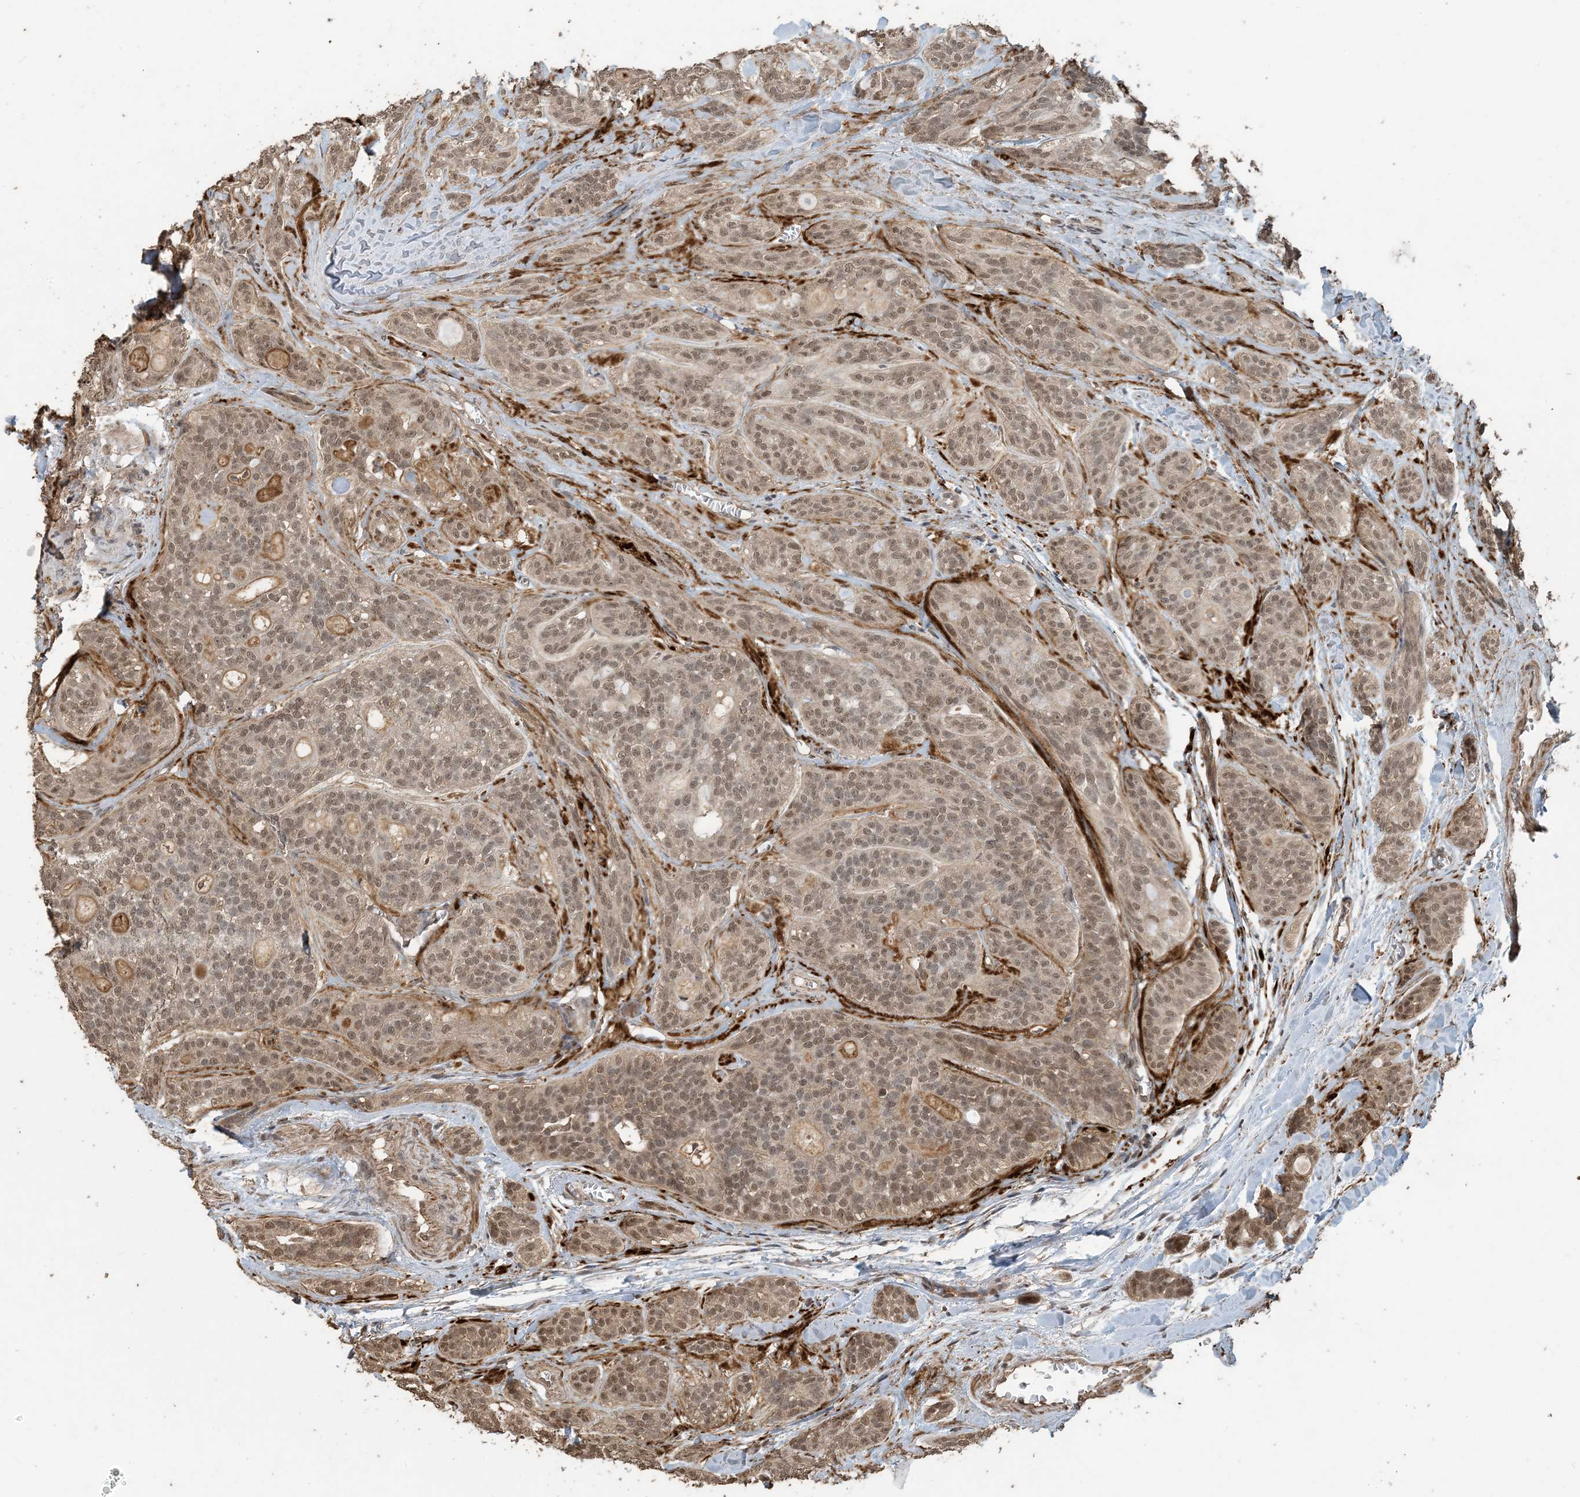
{"staining": {"intensity": "moderate", "quantity": ">75%", "location": "nuclear"}, "tissue": "head and neck cancer", "cell_type": "Tumor cells", "image_type": "cancer", "snomed": [{"axis": "morphology", "description": "Adenocarcinoma, NOS"}, {"axis": "topography", "description": "Head-Neck"}], "caption": "DAB (3,3'-diaminobenzidine) immunohistochemical staining of human head and neck cancer displays moderate nuclear protein positivity in approximately >75% of tumor cells.", "gene": "ZC3H12A", "patient": {"sex": "male", "age": 66}}